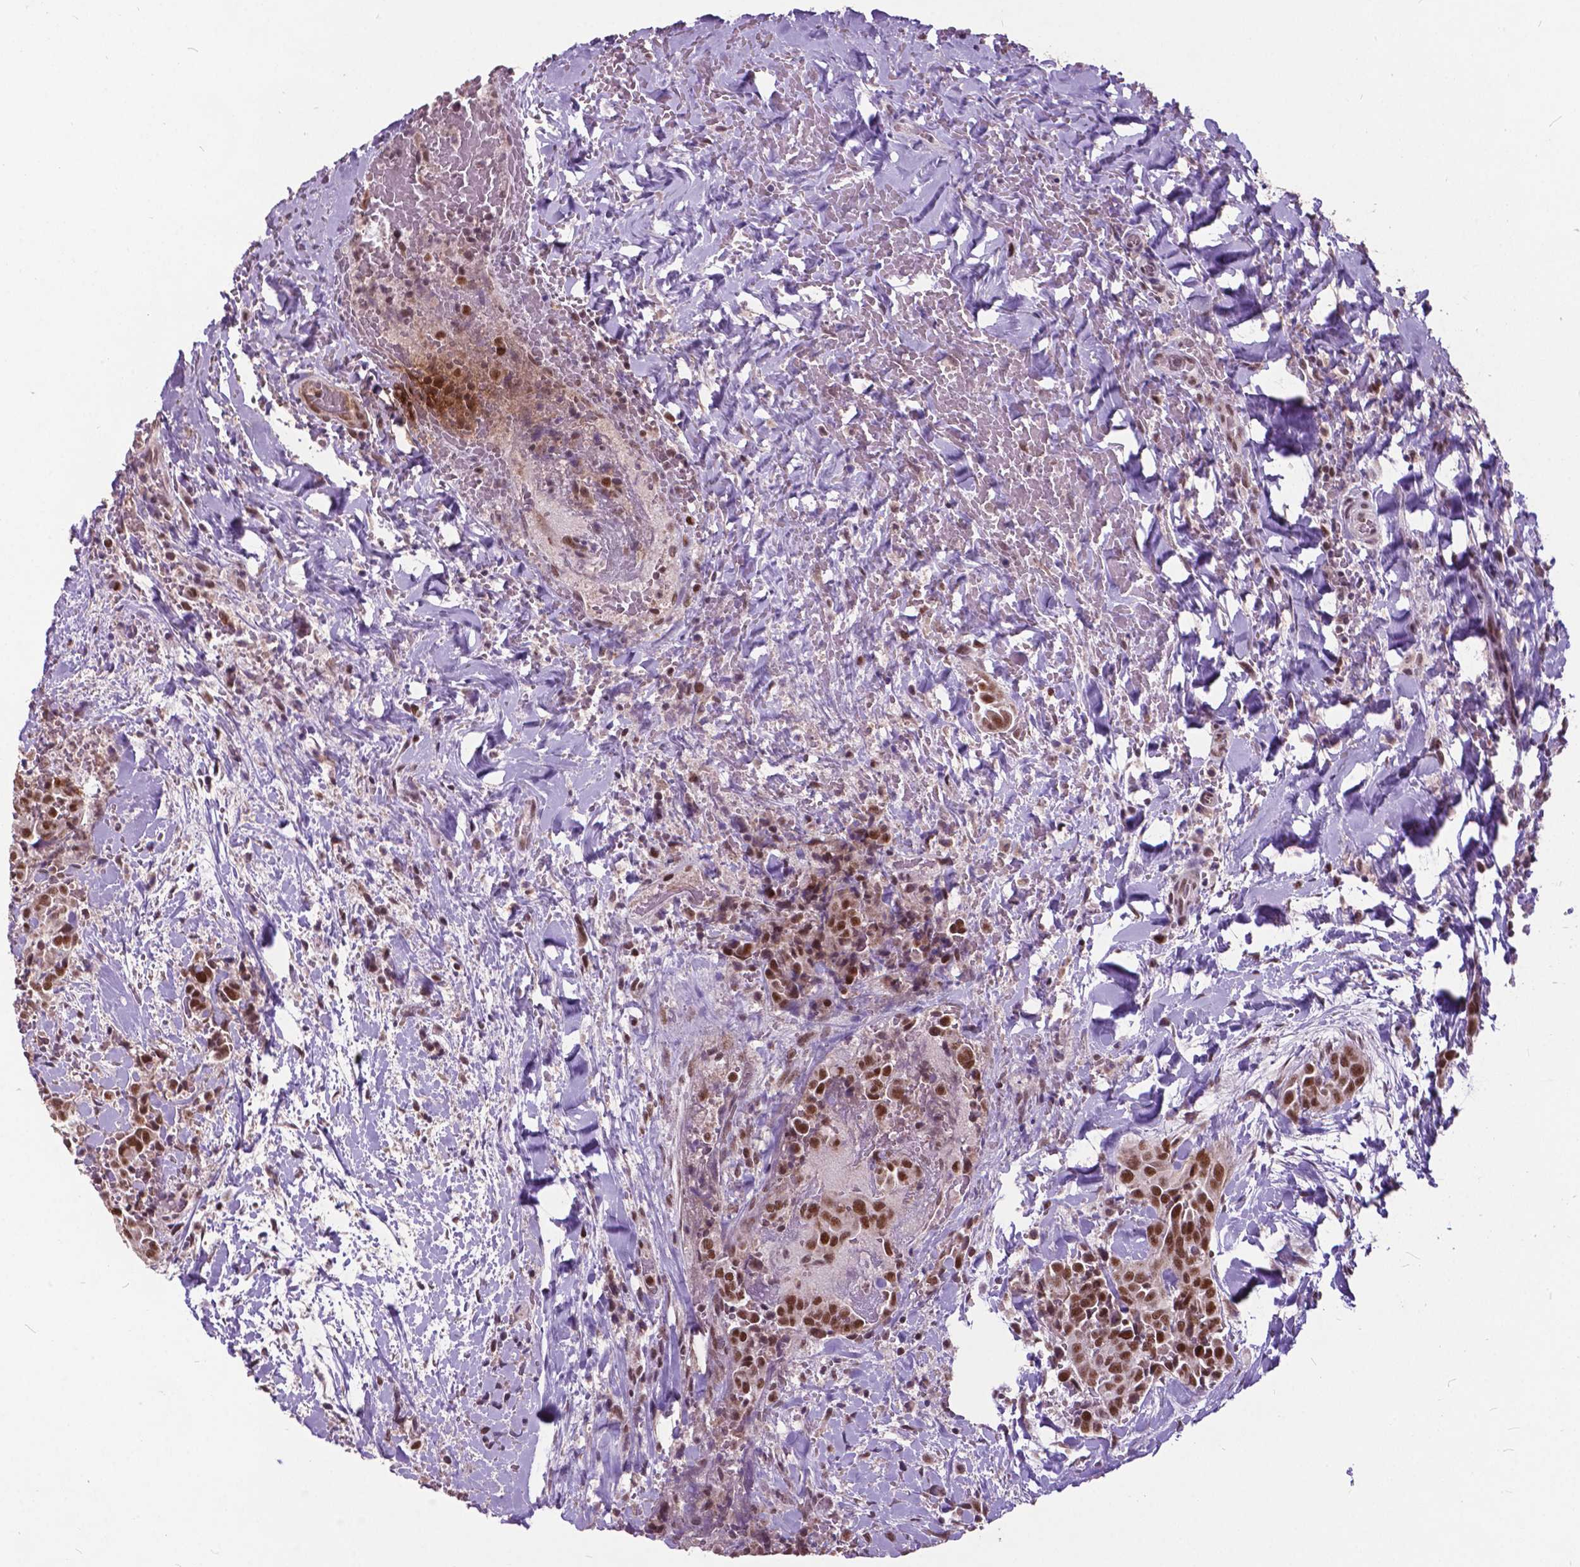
{"staining": {"intensity": "strong", "quantity": ">75%", "location": "nuclear"}, "tissue": "thyroid cancer", "cell_type": "Tumor cells", "image_type": "cancer", "snomed": [{"axis": "morphology", "description": "Papillary adenocarcinoma, NOS"}, {"axis": "topography", "description": "Thyroid gland"}], "caption": "A histopathology image showing strong nuclear positivity in approximately >75% of tumor cells in thyroid papillary adenocarcinoma, as visualized by brown immunohistochemical staining.", "gene": "MSH2", "patient": {"sex": "male", "age": 61}}